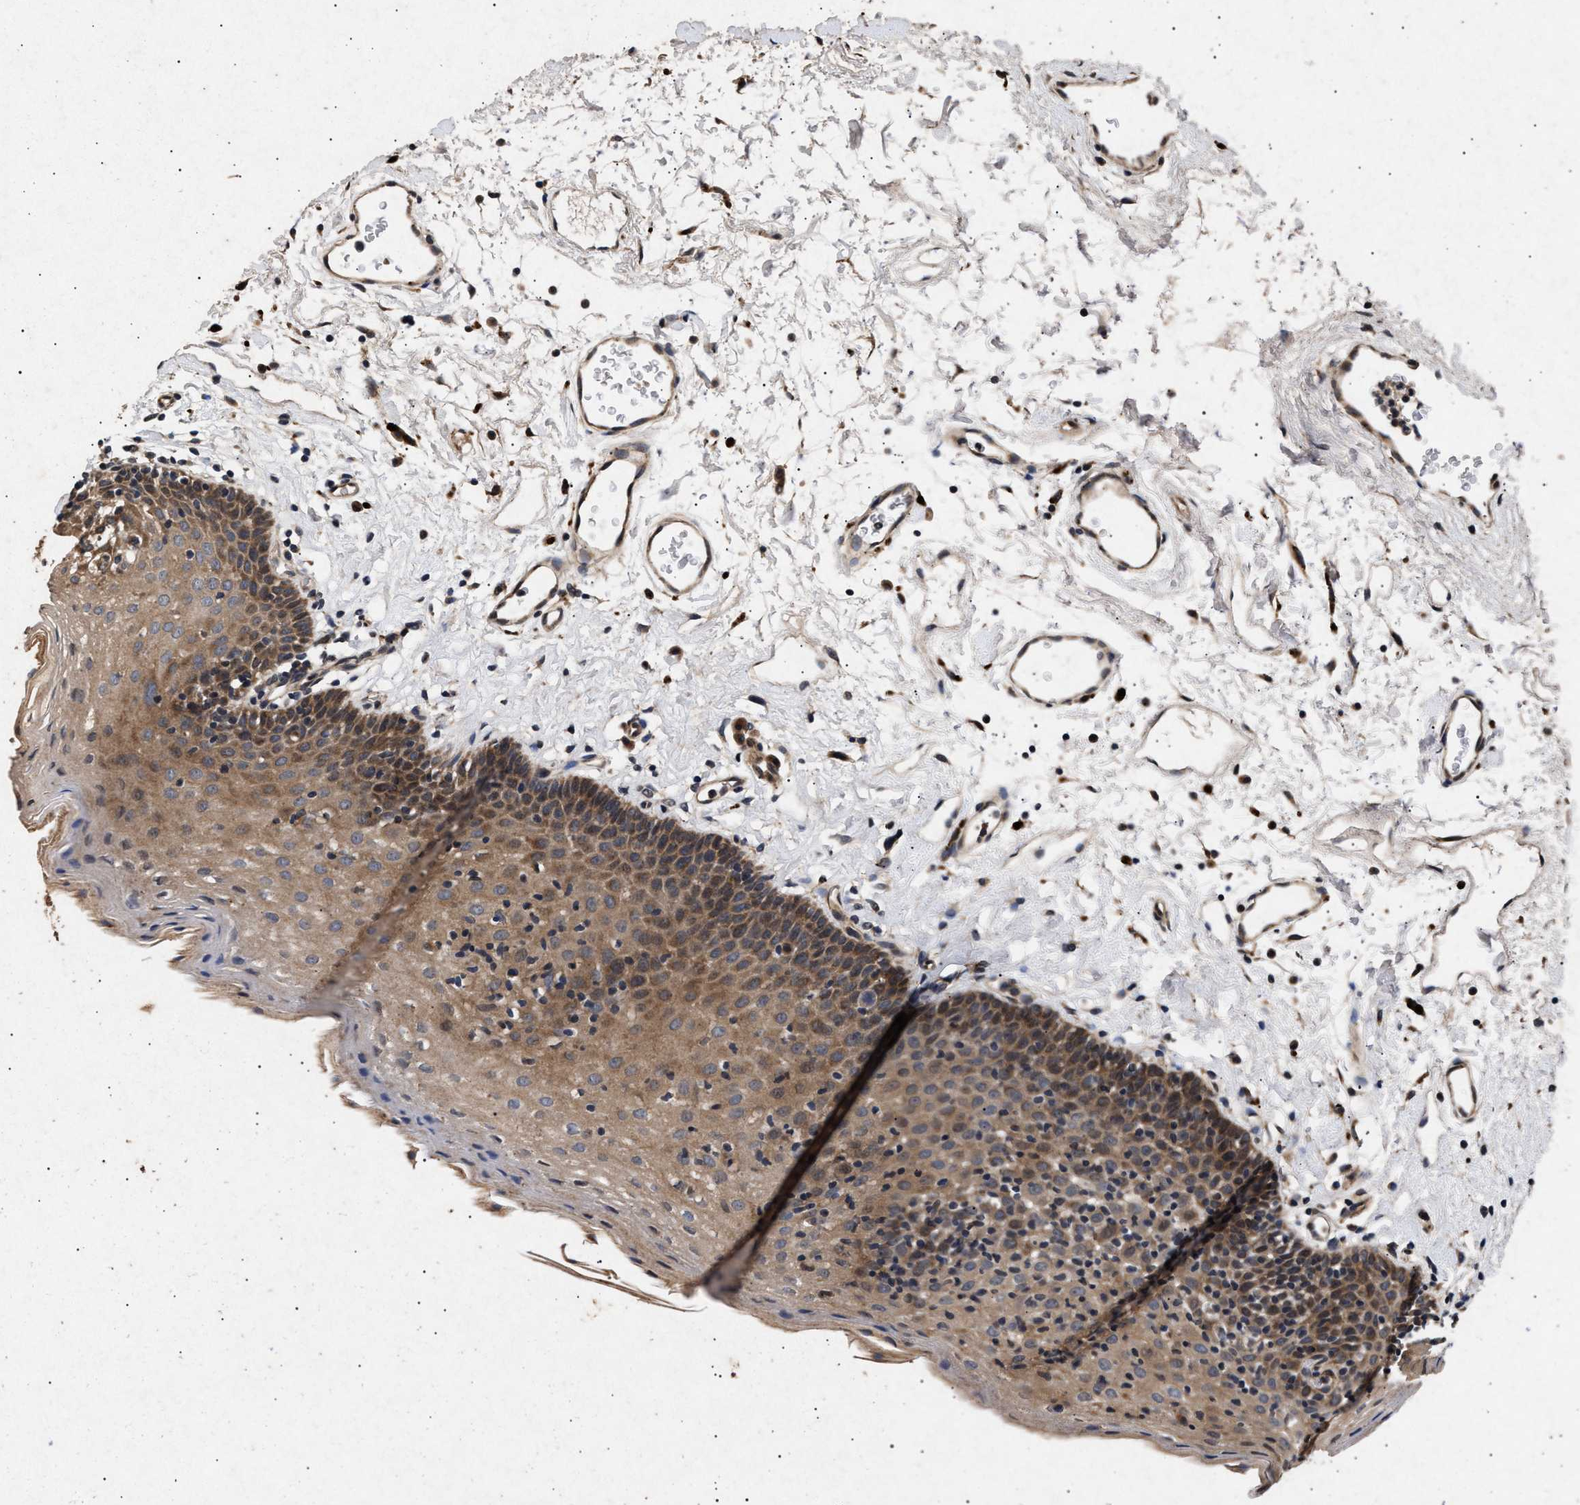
{"staining": {"intensity": "moderate", "quantity": ">75%", "location": "cytoplasmic/membranous"}, "tissue": "oral mucosa", "cell_type": "Squamous epithelial cells", "image_type": "normal", "snomed": [{"axis": "morphology", "description": "Normal tissue, NOS"}, {"axis": "topography", "description": "Oral tissue"}], "caption": "Immunohistochemical staining of unremarkable oral mucosa shows medium levels of moderate cytoplasmic/membranous staining in about >75% of squamous epithelial cells.", "gene": "ITGB5", "patient": {"sex": "male", "age": 66}}